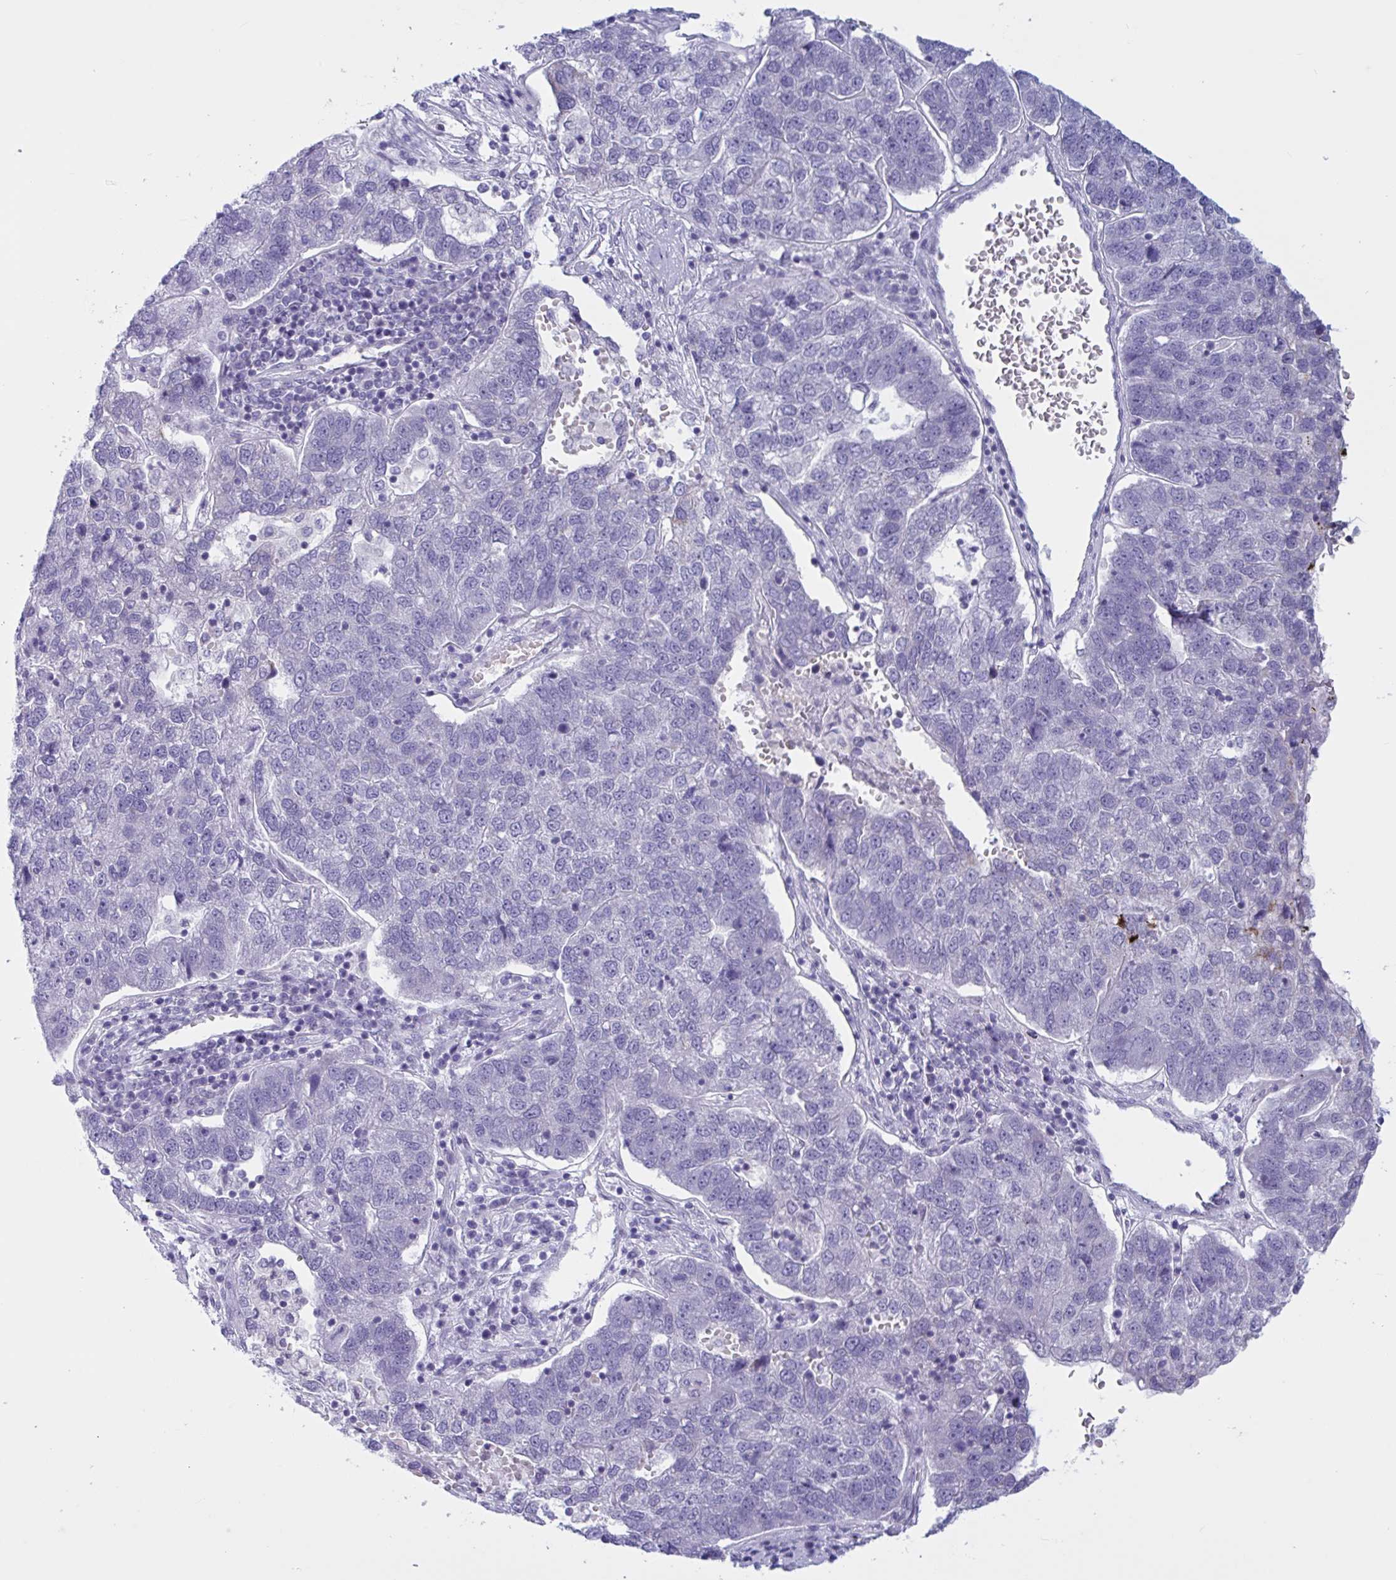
{"staining": {"intensity": "negative", "quantity": "none", "location": "none"}, "tissue": "pancreatic cancer", "cell_type": "Tumor cells", "image_type": "cancer", "snomed": [{"axis": "morphology", "description": "Adenocarcinoma, NOS"}, {"axis": "topography", "description": "Pancreas"}], "caption": "Tumor cells are negative for protein expression in human pancreatic cancer (adenocarcinoma). (DAB (3,3'-diaminobenzidine) IHC with hematoxylin counter stain).", "gene": "TANK", "patient": {"sex": "female", "age": 61}}